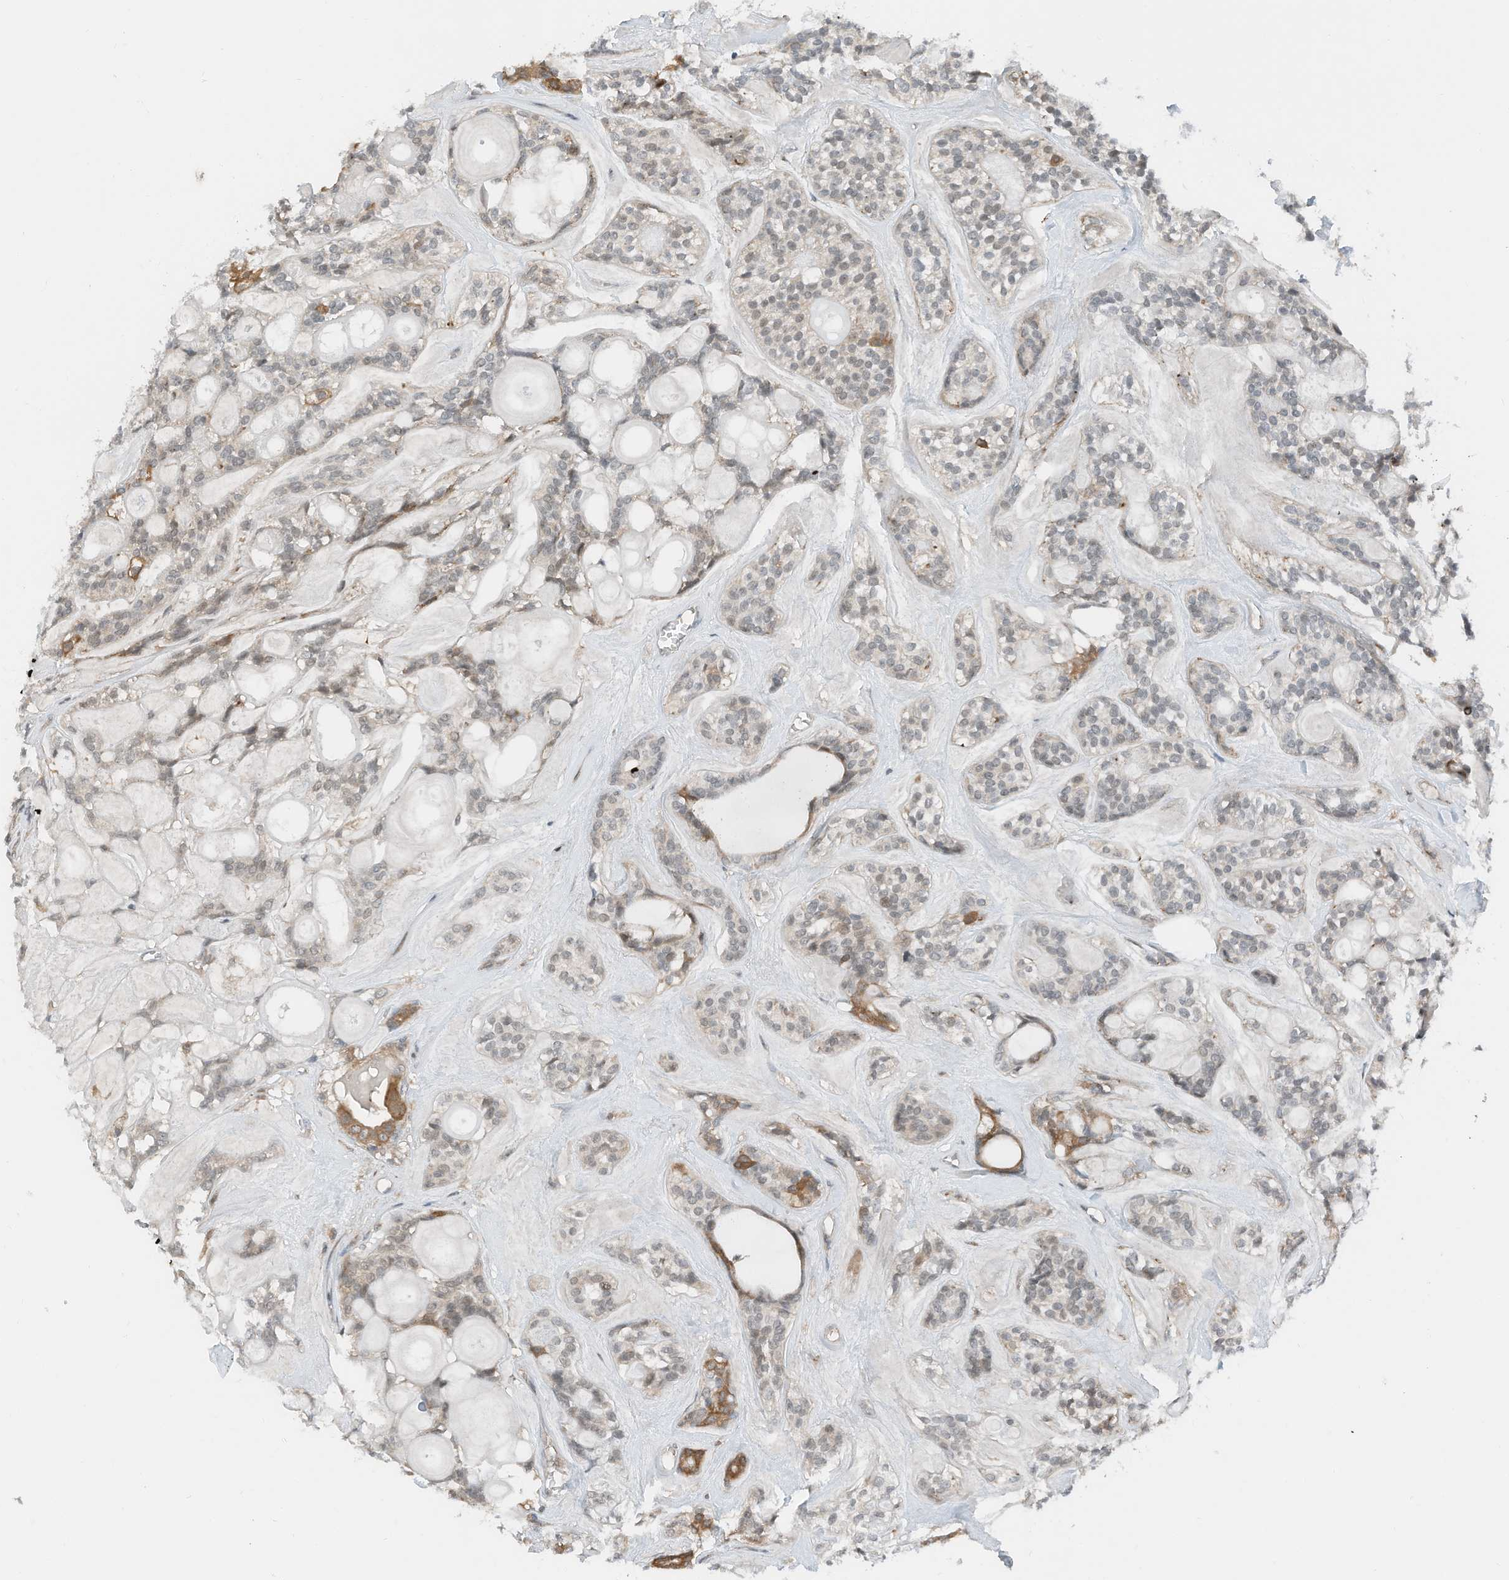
{"staining": {"intensity": "moderate", "quantity": "<25%", "location": "cytoplasmic/membranous"}, "tissue": "head and neck cancer", "cell_type": "Tumor cells", "image_type": "cancer", "snomed": [{"axis": "morphology", "description": "Adenocarcinoma, NOS"}, {"axis": "topography", "description": "Head-Neck"}], "caption": "Immunohistochemistry photomicrograph of neoplastic tissue: human adenocarcinoma (head and neck) stained using immunohistochemistry reveals low levels of moderate protein expression localized specifically in the cytoplasmic/membranous of tumor cells, appearing as a cytoplasmic/membranous brown color.", "gene": "RMND1", "patient": {"sex": "male", "age": 66}}